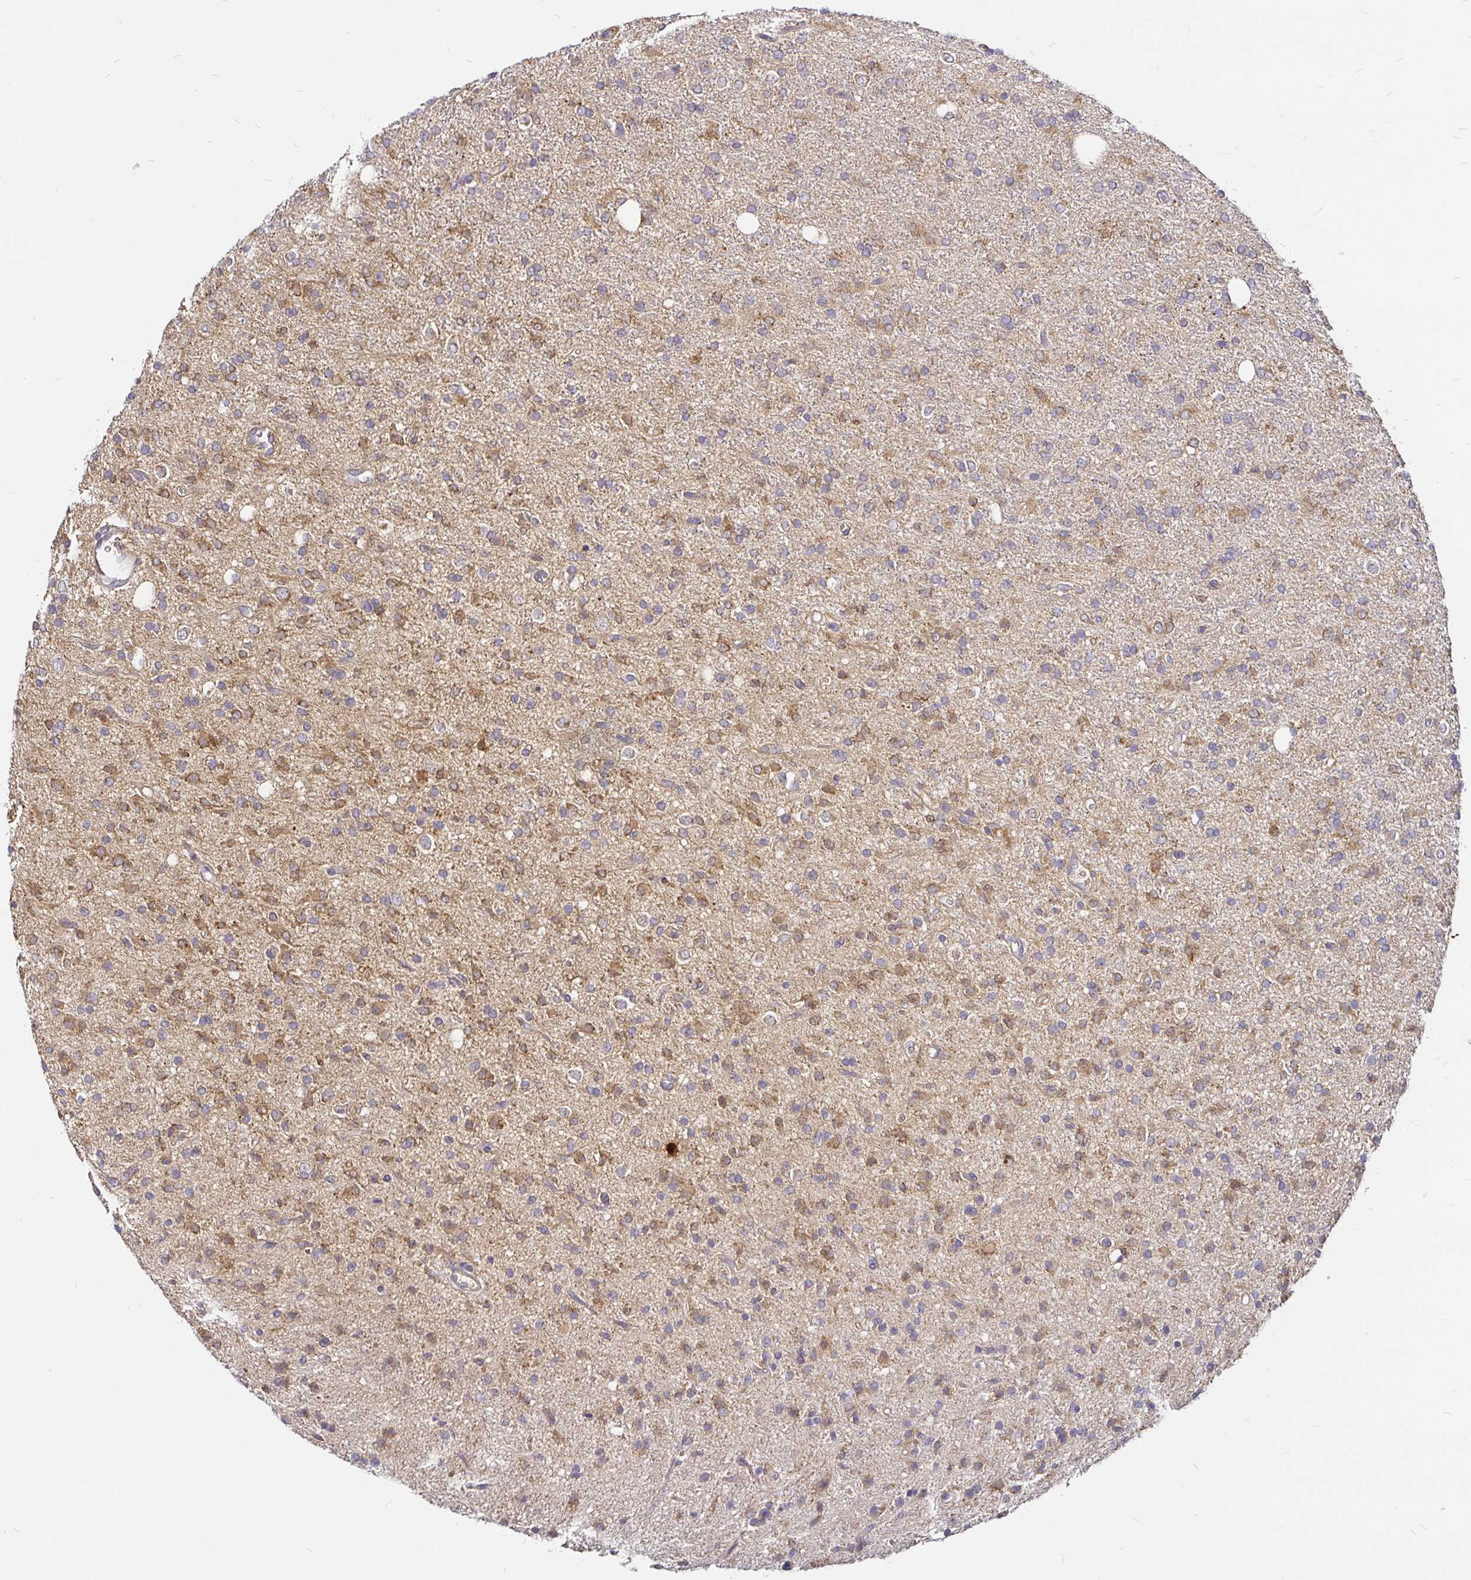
{"staining": {"intensity": "moderate", "quantity": ">75%", "location": "cytoplasmic/membranous"}, "tissue": "glioma", "cell_type": "Tumor cells", "image_type": "cancer", "snomed": [{"axis": "morphology", "description": "Glioma, malignant, Low grade"}, {"axis": "topography", "description": "Brain"}], "caption": "A micrograph of glioma stained for a protein displays moderate cytoplasmic/membranous brown staining in tumor cells.", "gene": "PGAM2", "patient": {"sex": "female", "age": 33}}